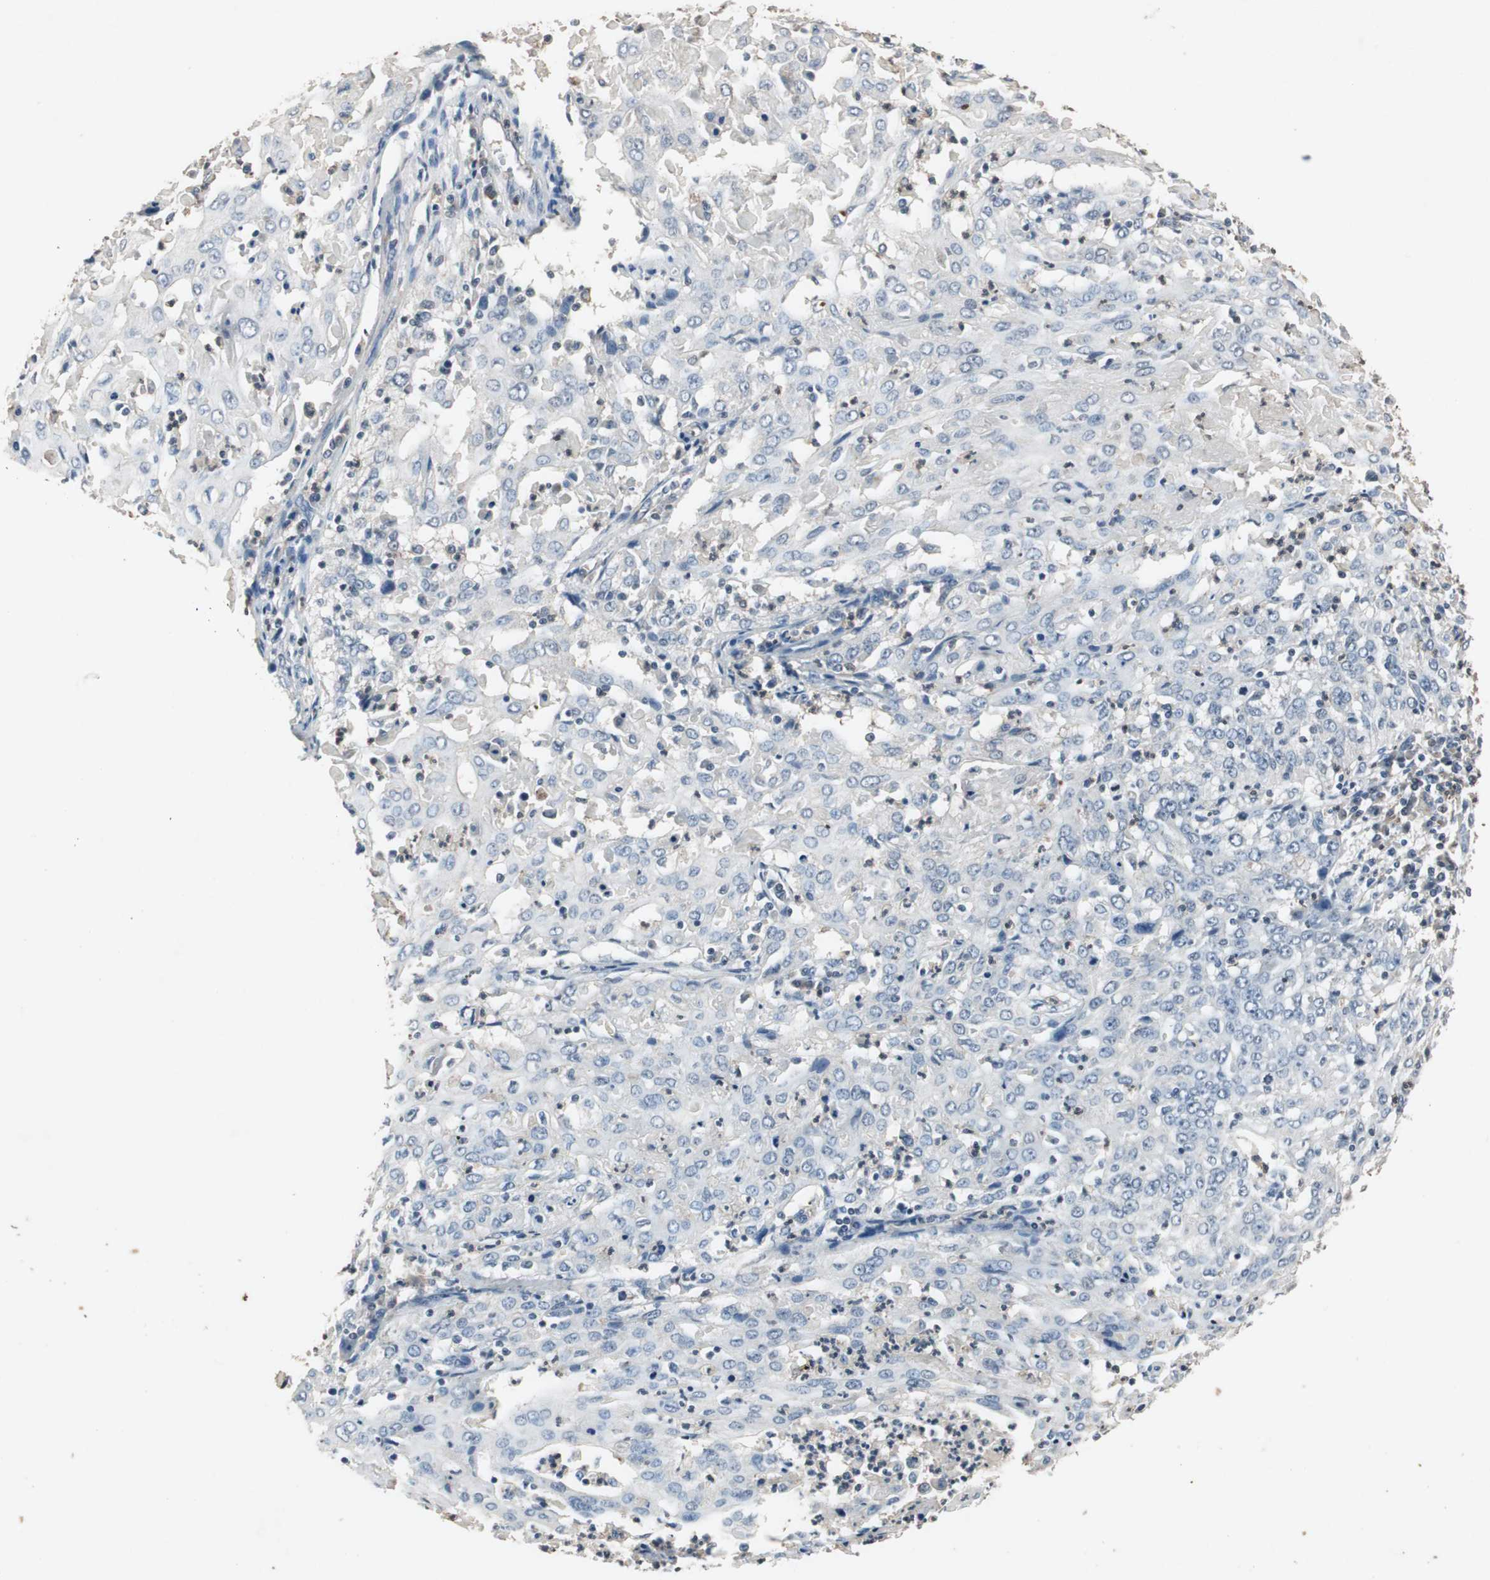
{"staining": {"intensity": "negative", "quantity": "none", "location": "none"}, "tissue": "cervical cancer", "cell_type": "Tumor cells", "image_type": "cancer", "snomed": [{"axis": "morphology", "description": "Squamous cell carcinoma, NOS"}, {"axis": "topography", "description": "Cervix"}], "caption": "Cervical squamous cell carcinoma stained for a protein using immunohistochemistry reveals no staining tumor cells.", "gene": "ADNP2", "patient": {"sex": "female", "age": 39}}